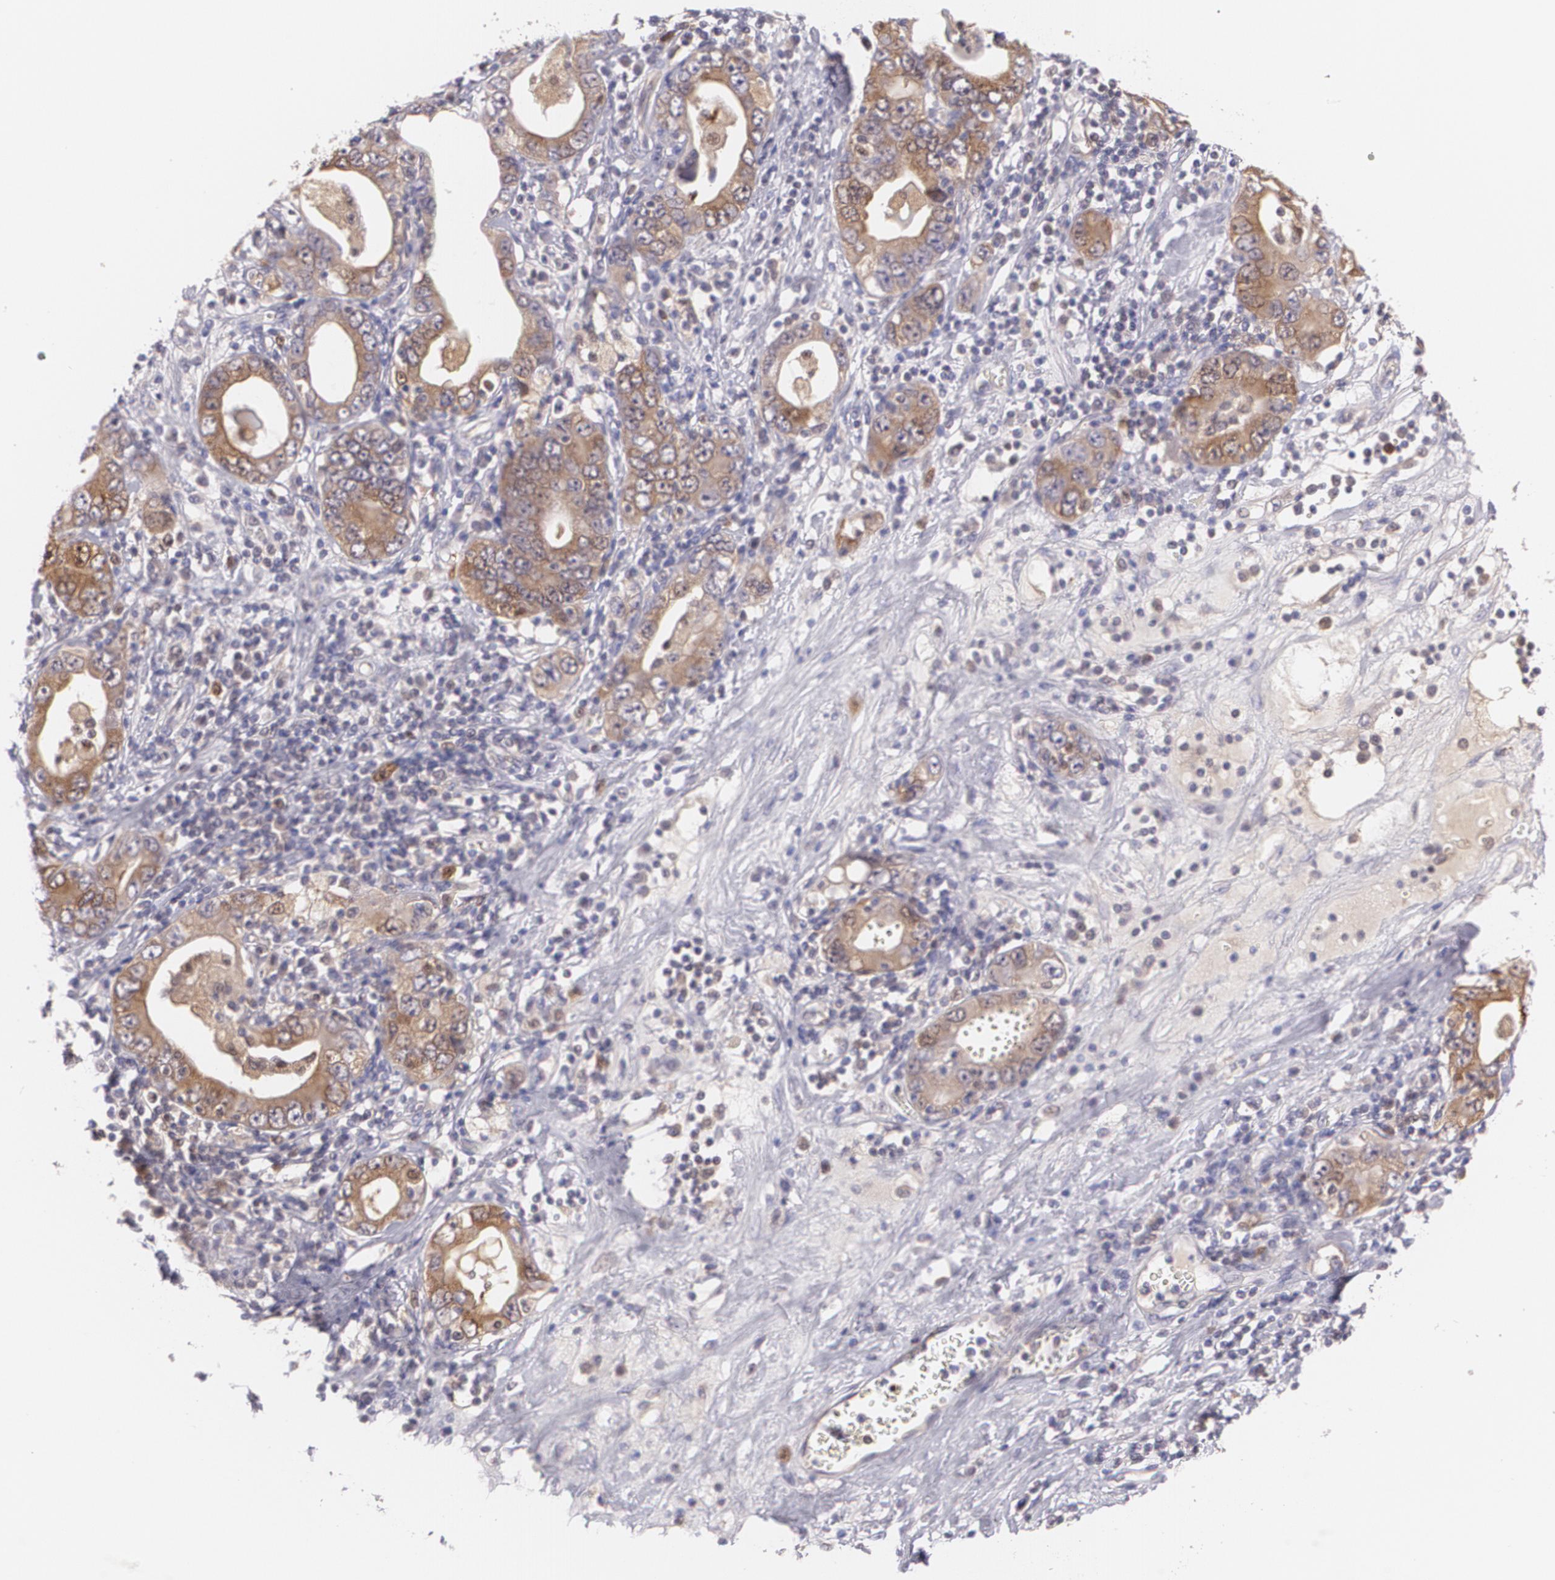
{"staining": {"intensity": "moderate", "quantity": ">75%", "location": "cytoplasmic/membranous,nuclear"}, "tissue": "stomach cancer", "cell_type": "Tumor cells", "image_type": "cancer", "snomed": [{"axis": "morphology", "description": "Adenocarcinoma, NOS"}, {"axis": "topography", "description": "Stomach, lower"}], "caption": "Protein staining of stomach cancer tissue reveals moderate cytoplasmic/membranous and nuclear expression in approximately >75% of tumor cells.", "gene": "HSPH1", "patient": {"sex": "female", "age": 93}}